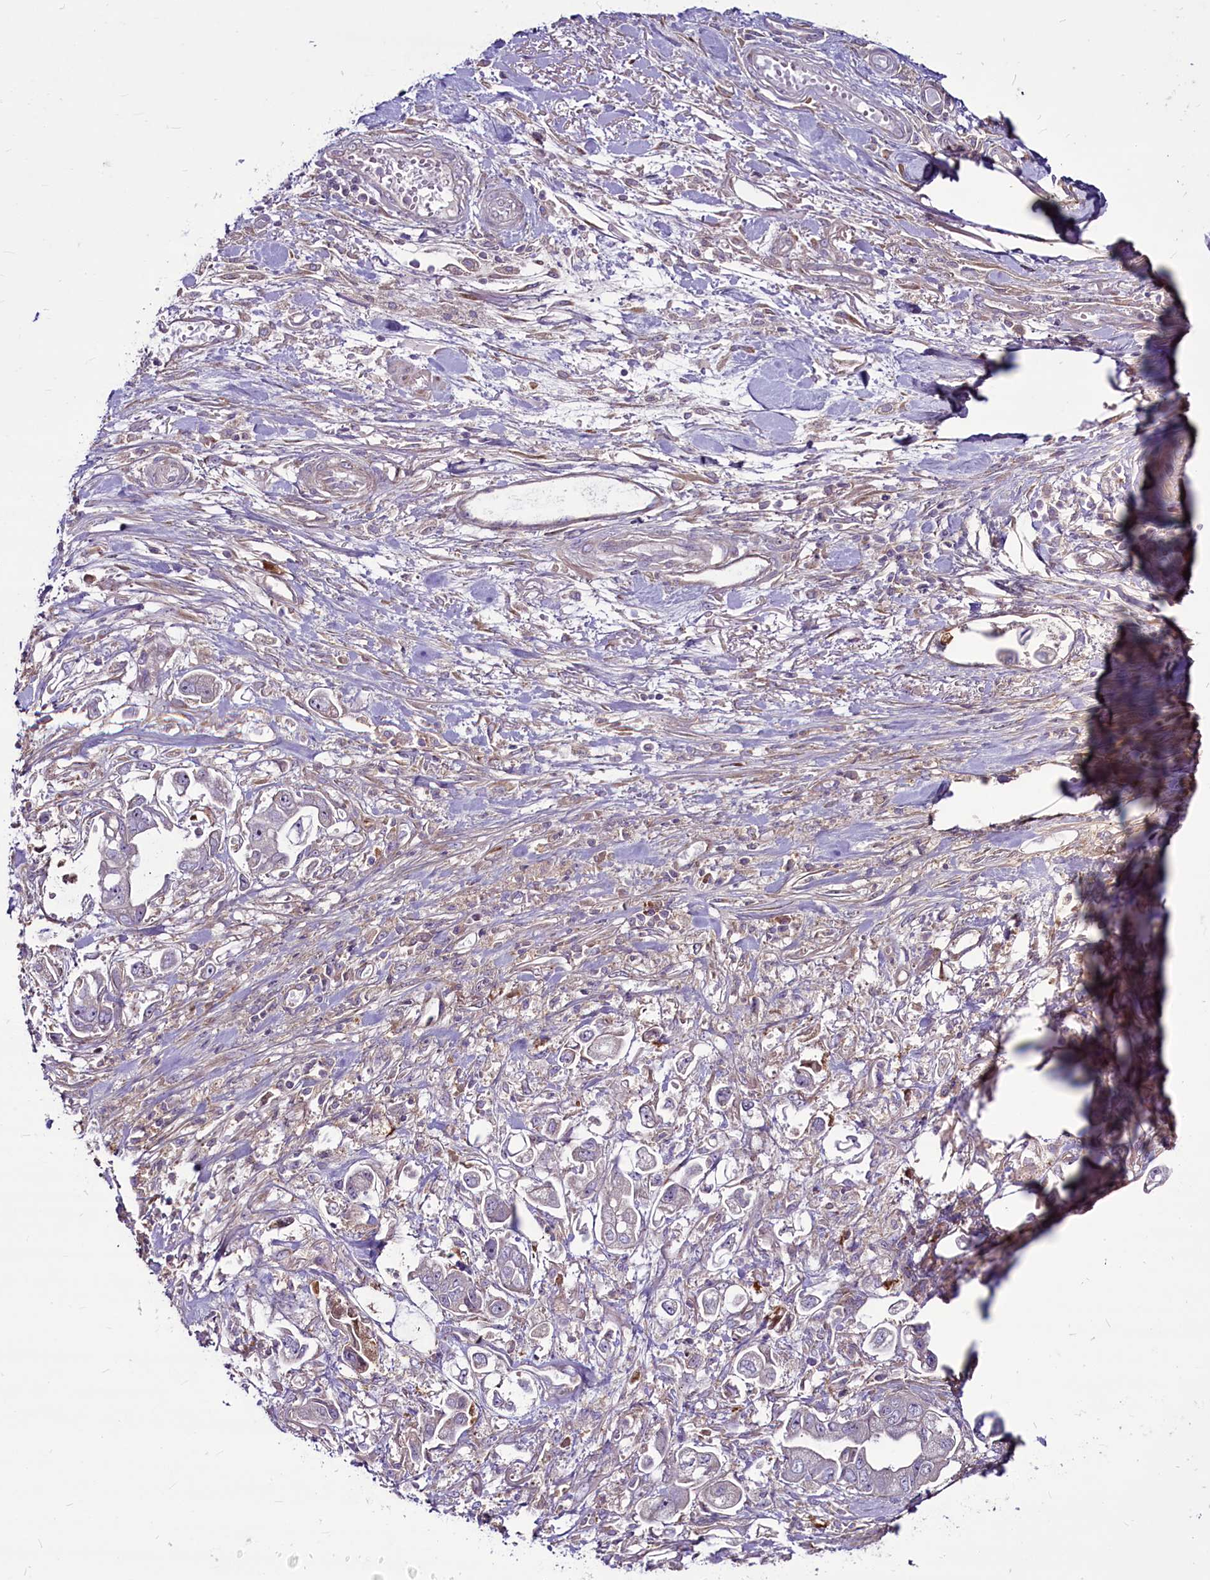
{"staining": {"intensity": "negative", "quantity": "none", "location": "none"}, "tissue": "stomach cancer", "cell_type": "Tumor cells", "image_type": "cancer", "snomed": [{"axis": "morphology", "description": "Adenocarcinoma, NOS"}, {"axis": "topography", "description": "Stomach"}], "caption": "Stomach cancer was stained to show a protein in brown. There is no significant positivity in tumor cells.", "gene": "RSBN1", "patient": {"sex": "male", "age": 62}}